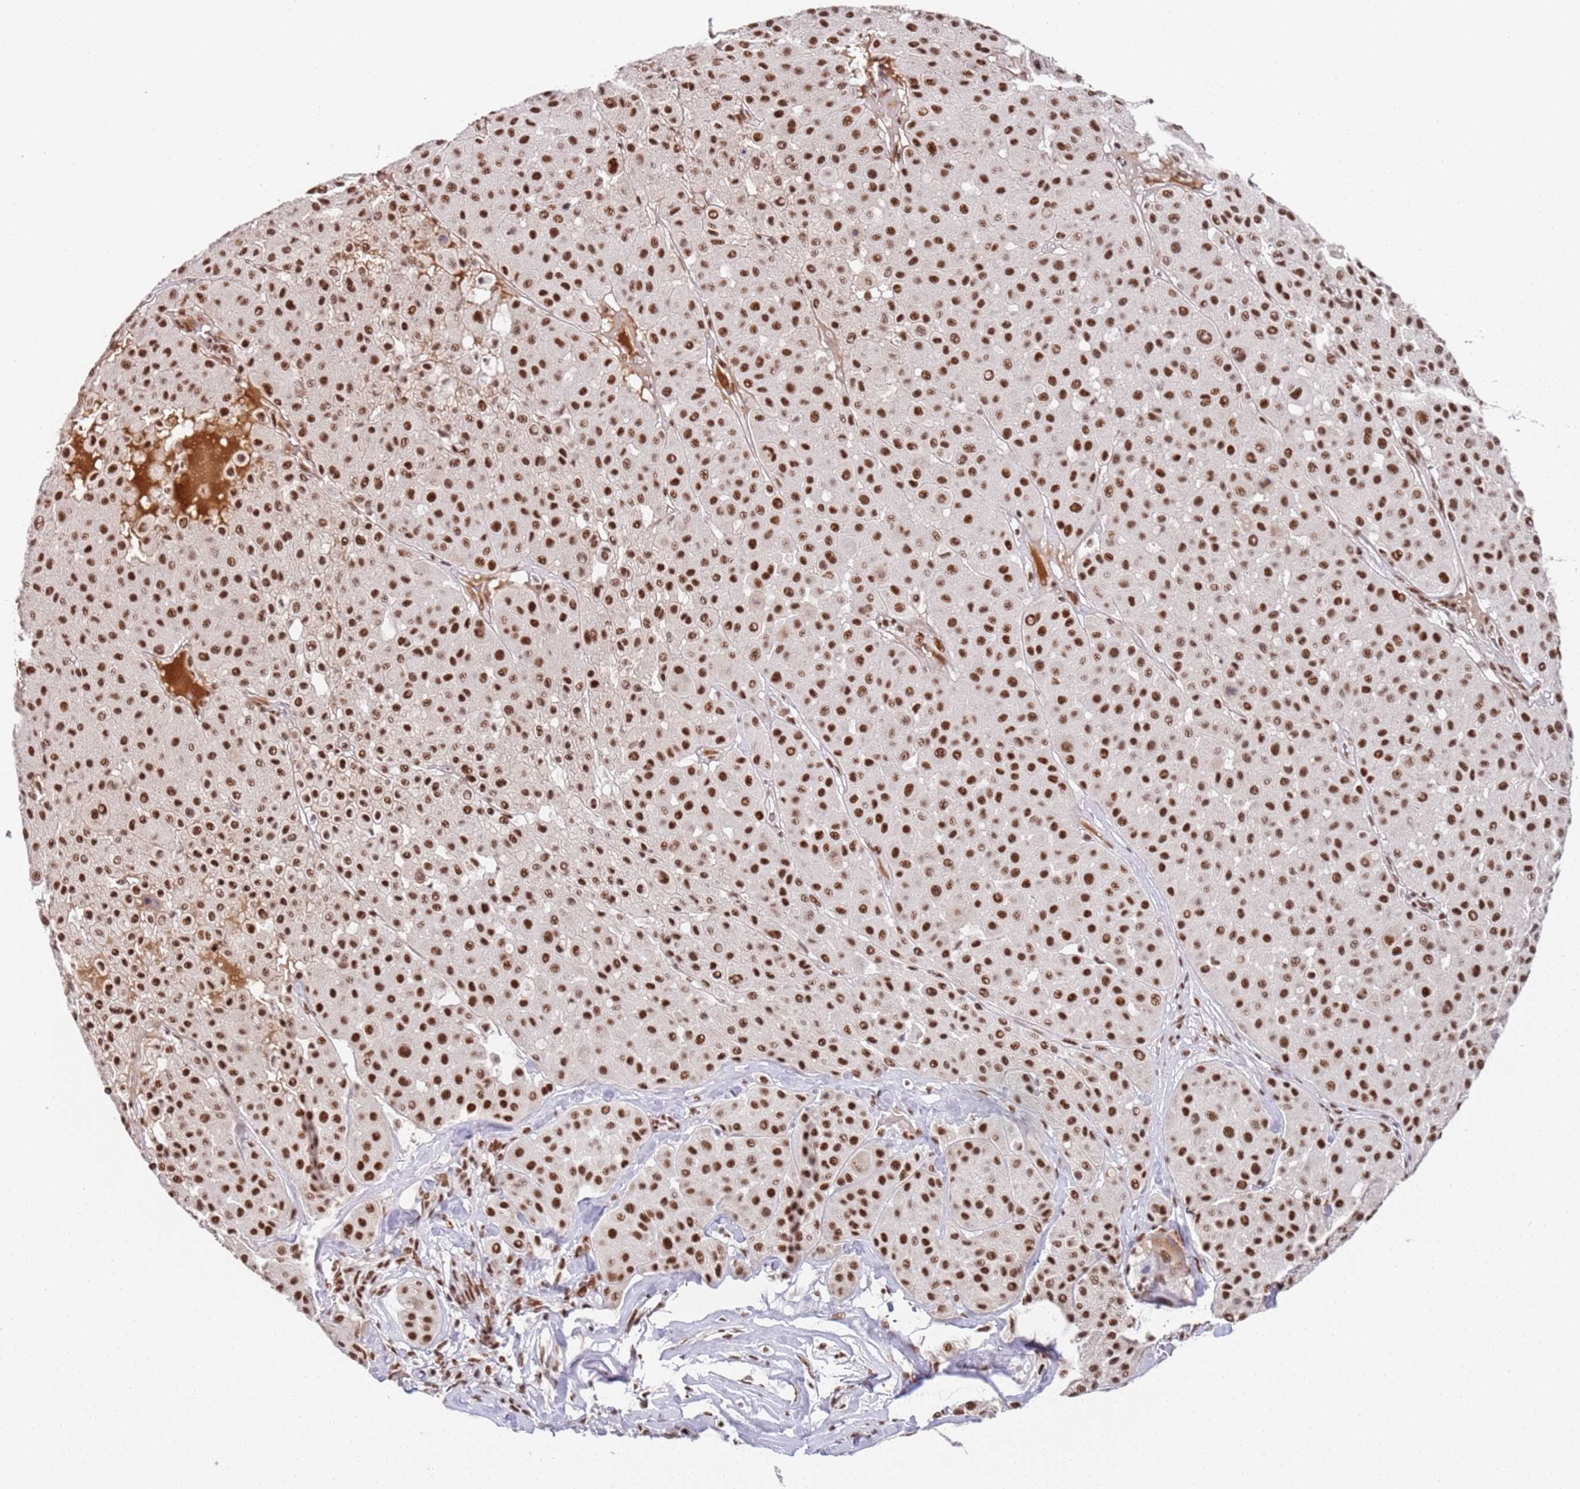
{"staining": {"intensity": "strong", "quantity": ">75%", "location": "nuclear"}, "tissue": "melanoma", "cell_type": "Tumor cells", "image_type": "cancer", "snomed": [{"axis": "morphology", "description": "Malignant melanoma, Metastatic site"}, {"axis": "topography", "description": "Smooth muscle"}], "caption": "A brown stain labels strong nuclear positivity of a protein in human malignant melanoma (metastatic site) tumor cells.", "gene": "AKAP8L", "patient": {"sex": "male", "age": 41}}